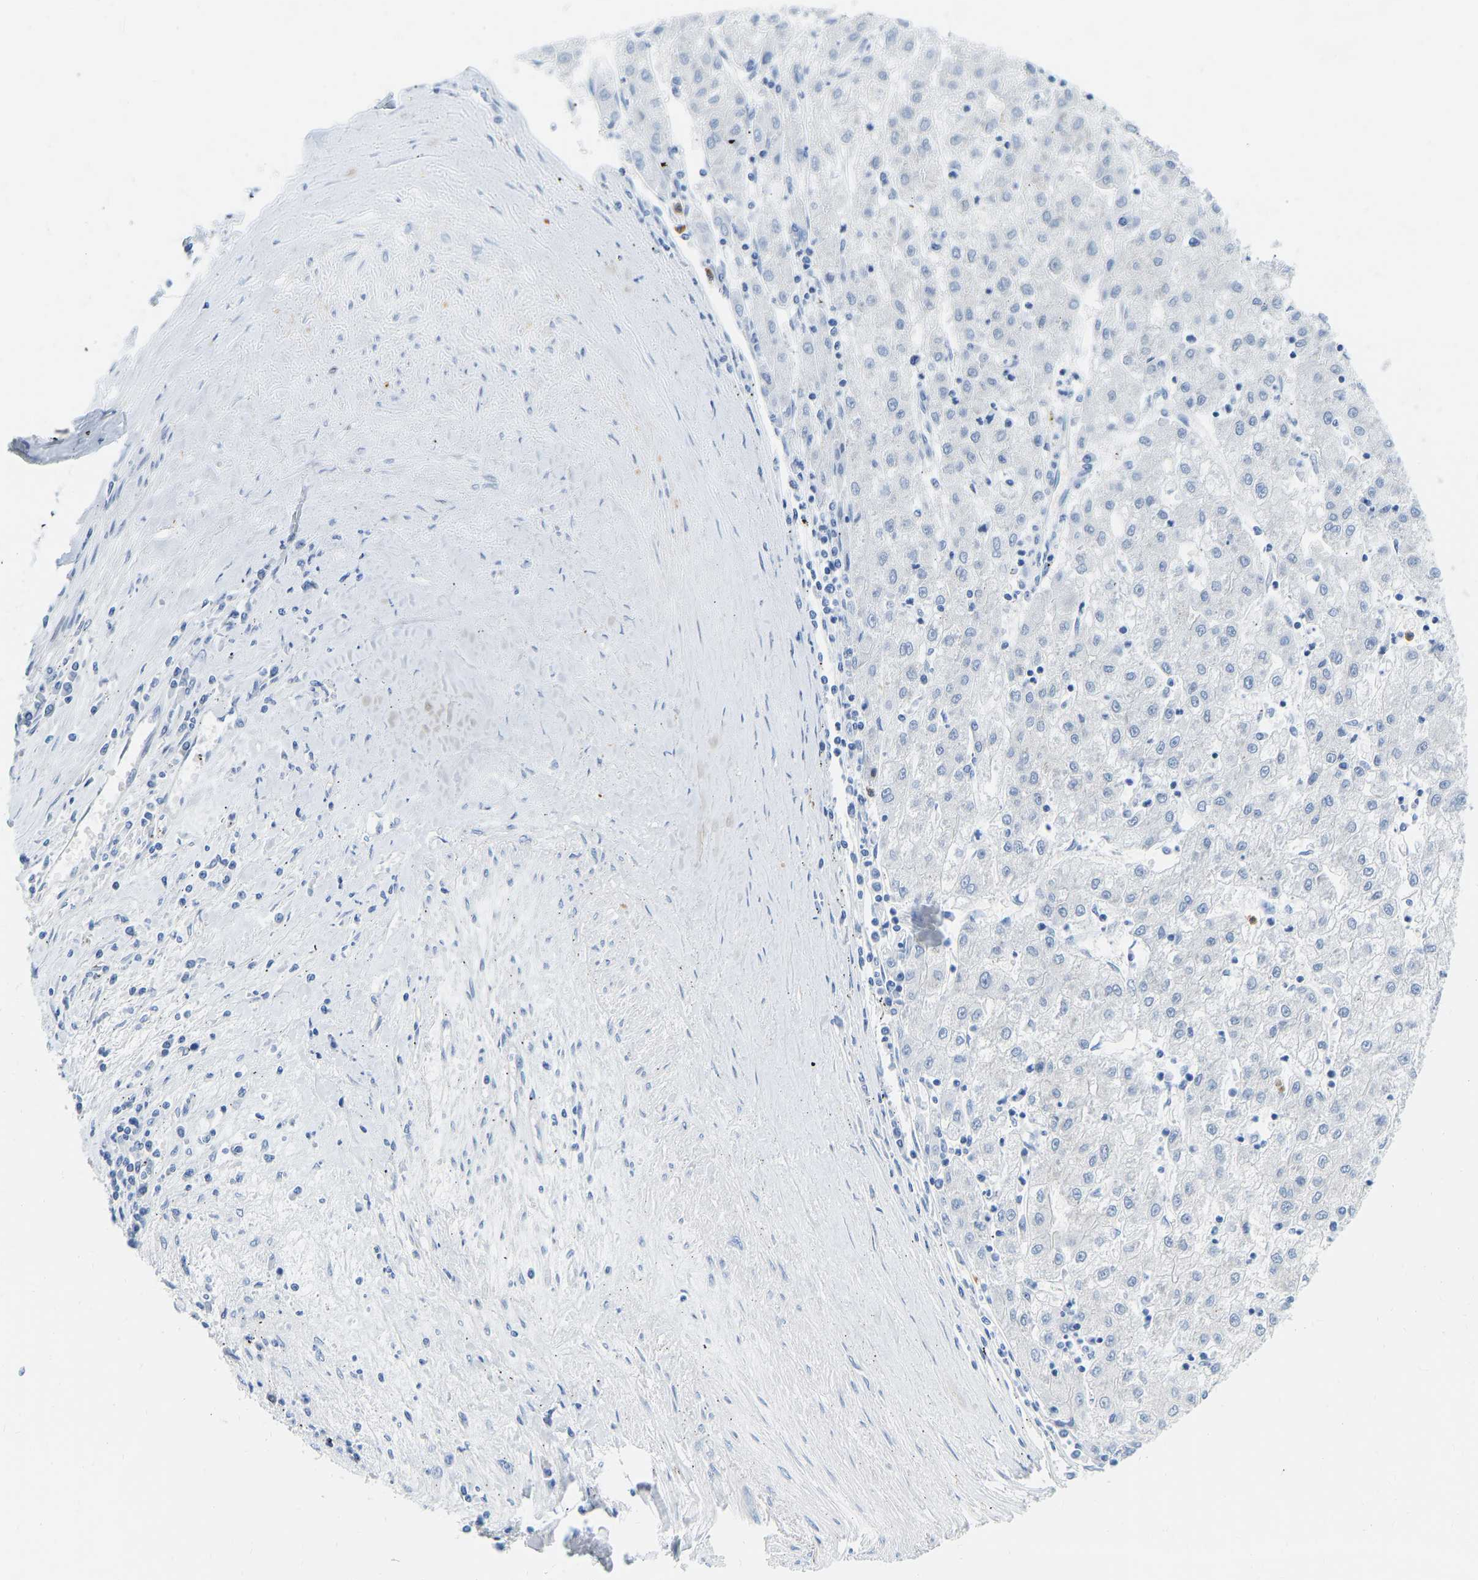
{"staining": {"intensity": "negative", "quantity": "none", "location": "none"}, "tissue": "liver cancer", "cell_type": "Tumor cells", "image_type": "cancer", "snomed": [{"axis": "morphology", "description": "Carcinoma, Hepatocellular, NOS"}, {"axis": "topography", "description": "Liver"}], "caption": "Tumor cells are negative for protein expression in human liver cancer.", "gene": "HDAC5", "patient": {"sex": "male", "age": 72}}